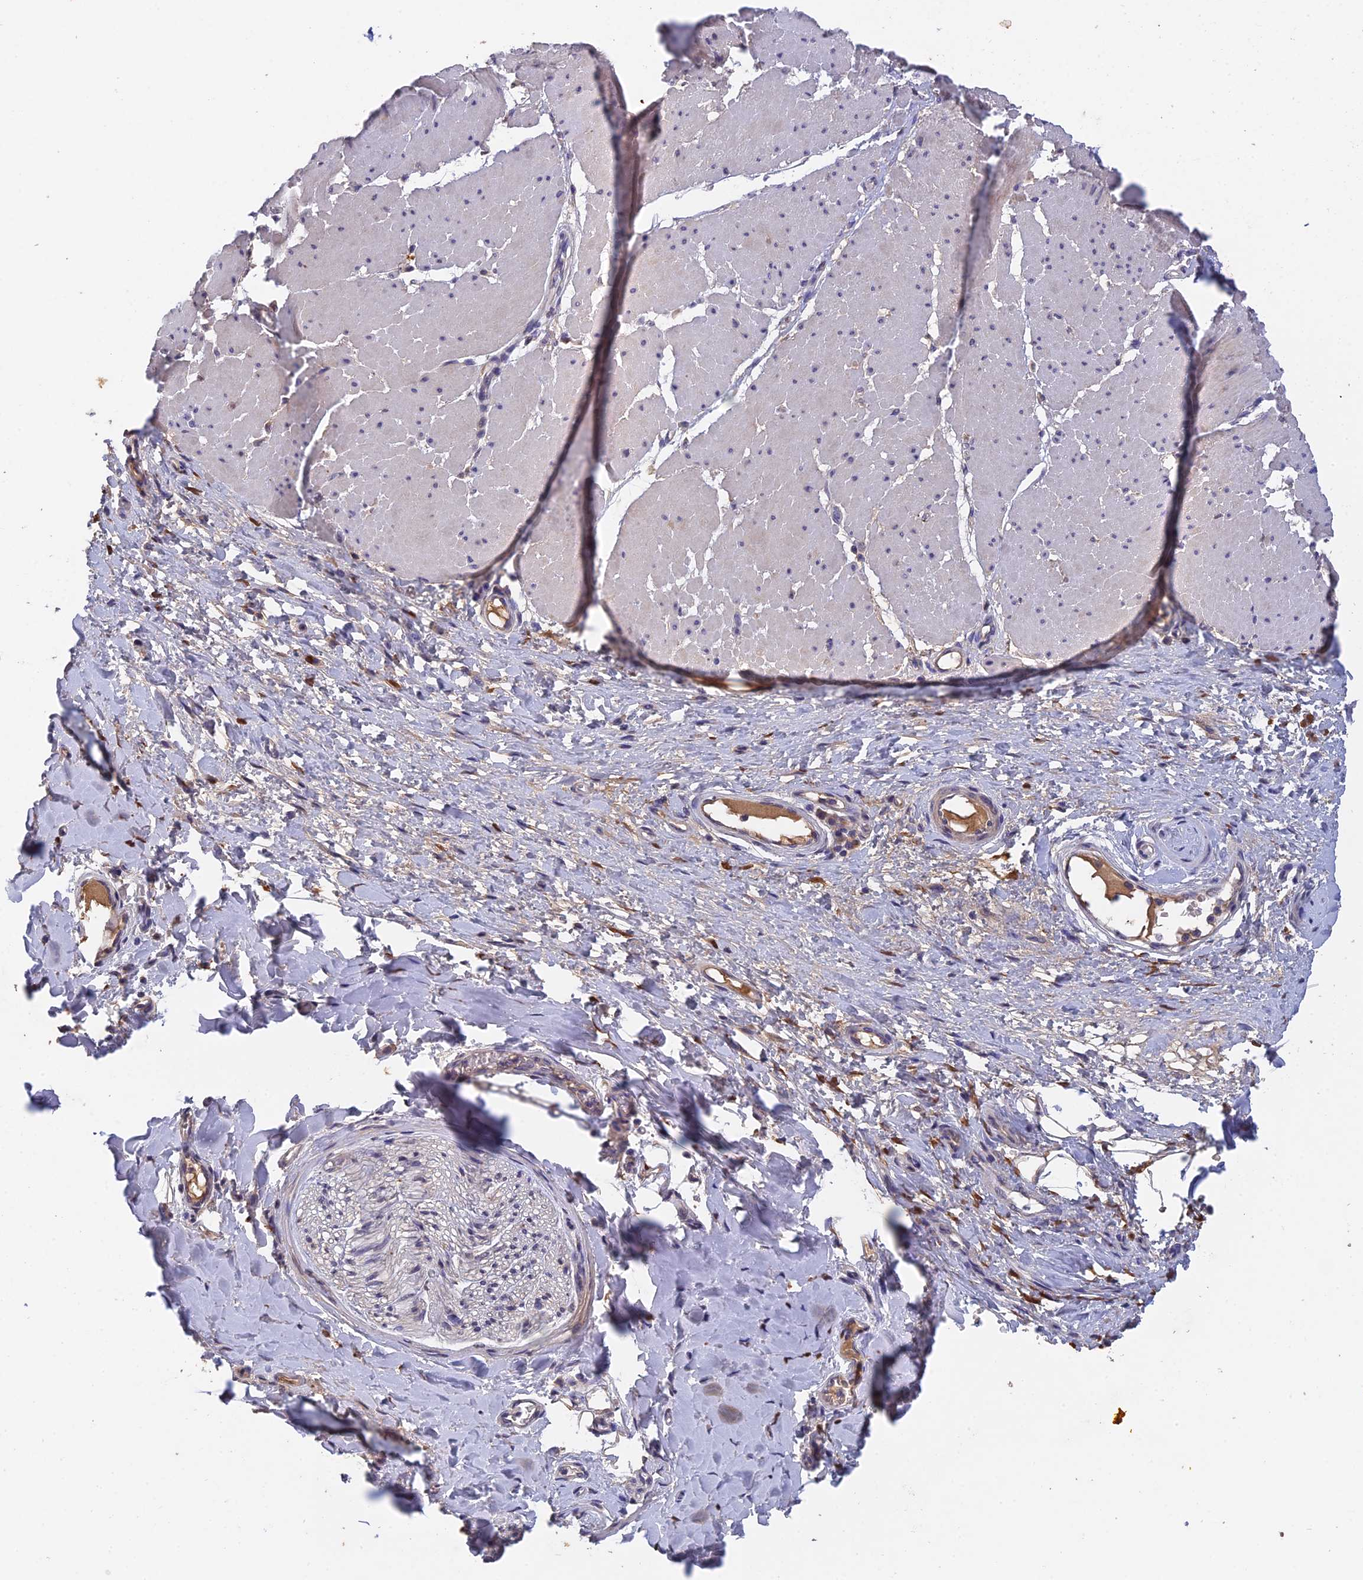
{"staining": {"intensity": "negative", "quantity": "none", "location": "none"}, "tissue": "adipose tissue", "cell_type": "Adipocytes", "image_type": "normal", "snomed": [{"axis": "morphology", "description": "Normal tissue, NOS"}, {"axis": "morphology", "description": "Adenocarcinoma, NOS"}, {"axis": "topography", "description": "Esophagus"}, {"axis": "topography", "description": "Stomach, upper"}, {"axis": "topography", "description": "Peripheral nerve tissue"}], "caption": "Immunohistochemistry (IHC) micrograph of unremarkable adipose tissue: human adipose tissue stained with DAB (3,3'-diaminobenzidine) exhibits no significant protein staining in adipocytes.", "gene": "SLC39A13", "patient": {"sex": "male", "age": 62}}